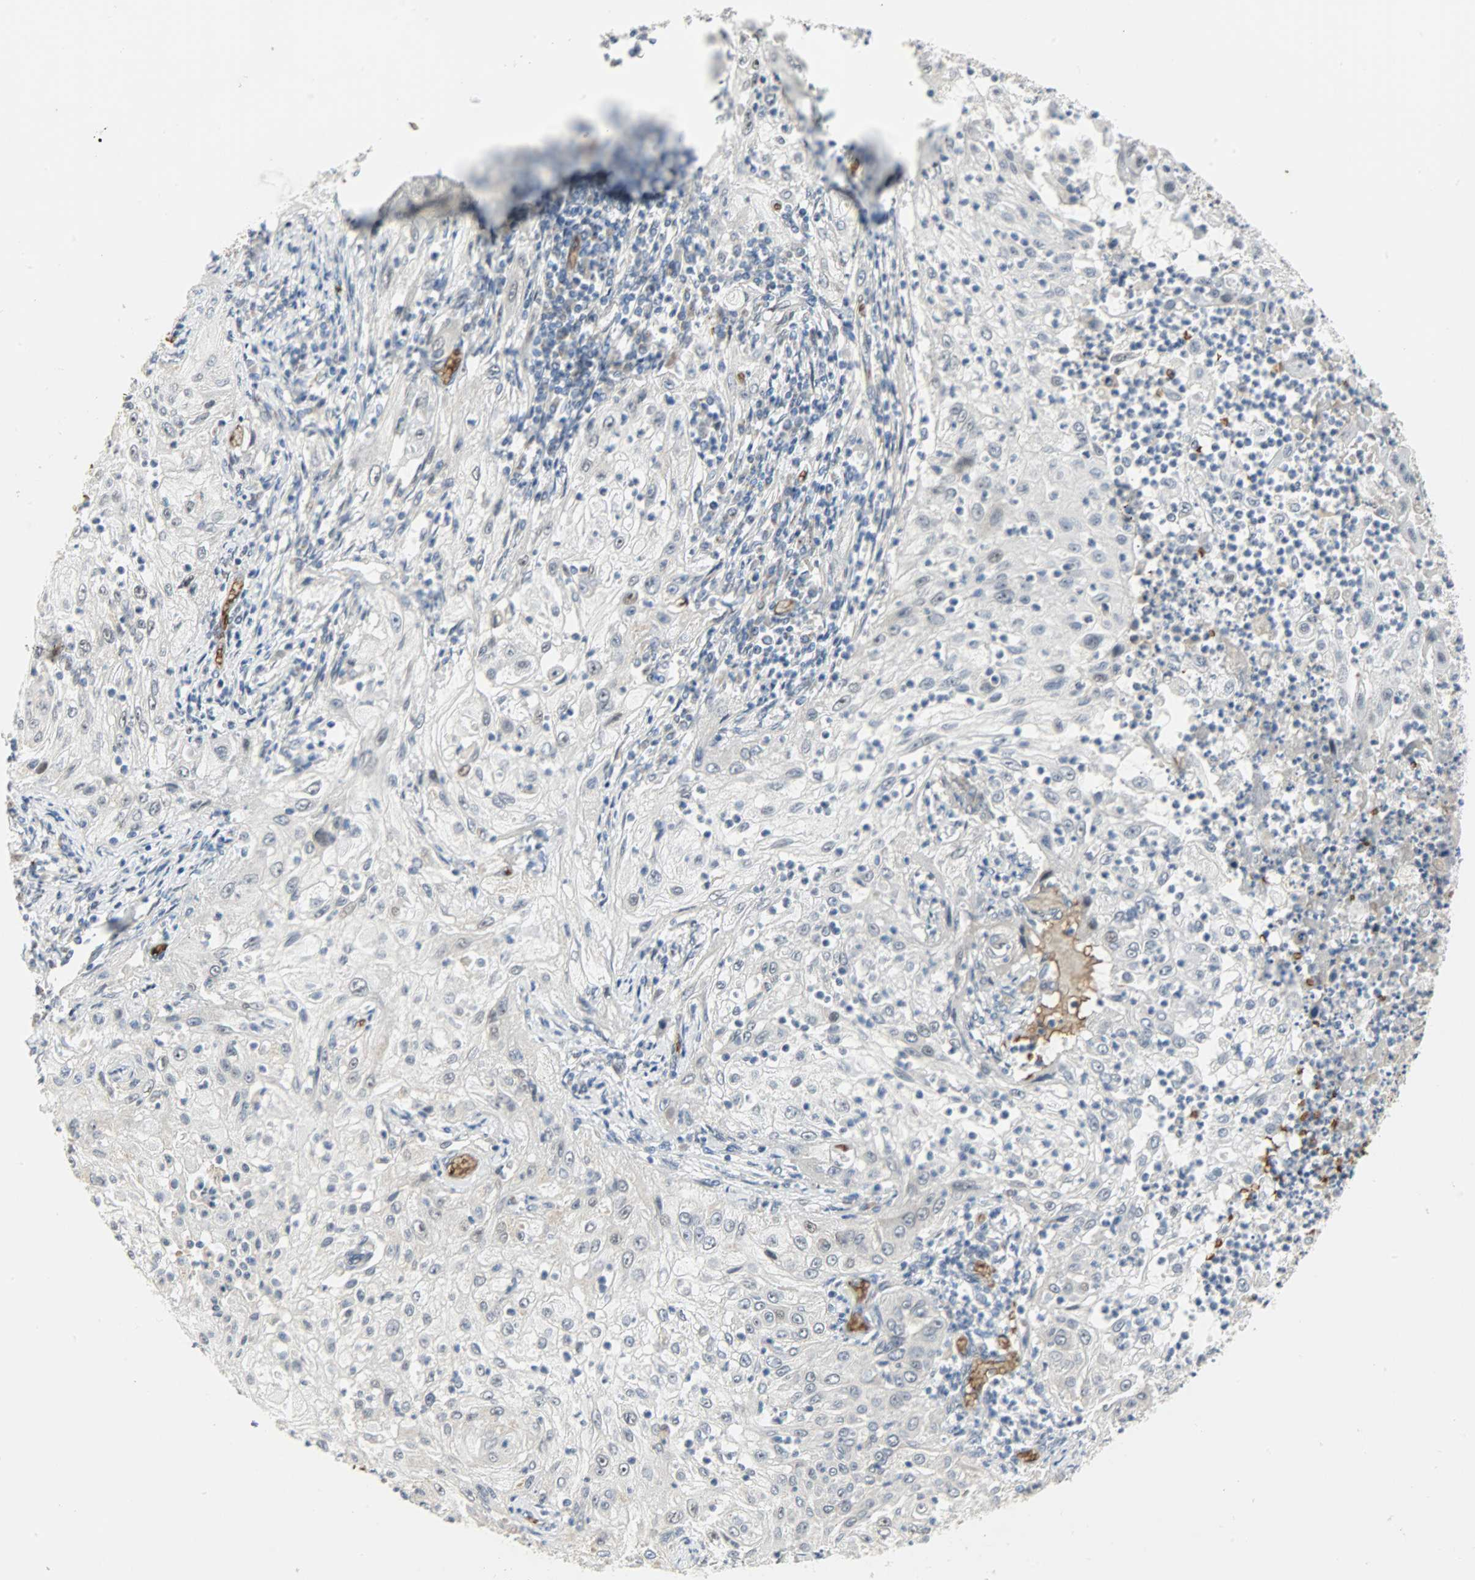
{"staining": {"intensity": "negative", "quantity": "none", "location": "none"}, "tissue": "lung cancer", "cell_type": "Tumor cells", "image_type": "cancer", "snomed": [{"axis": "morphology", "description": "Inflammation, NOS"}, {"axis": "morphology", "description": "Squamous cell carcinoma, NOS"}, {"axis": "topography", "description": "Lymph node"}, {"axis": "topography", "description": "Soft tissue"}, {"axis": "topography", "description": "Lung"}], "caption": "Immunohistochemistry (IHC) photomicrograph of neoplastic tissue: lung cancer (squamous cell carcinoma) stained with DAB (3,3'-diaminobenzidine) displays no significant protein expression in tumor cells.", "gene": "SNAI1", "patient": {"sex": "male", "age": 66}}